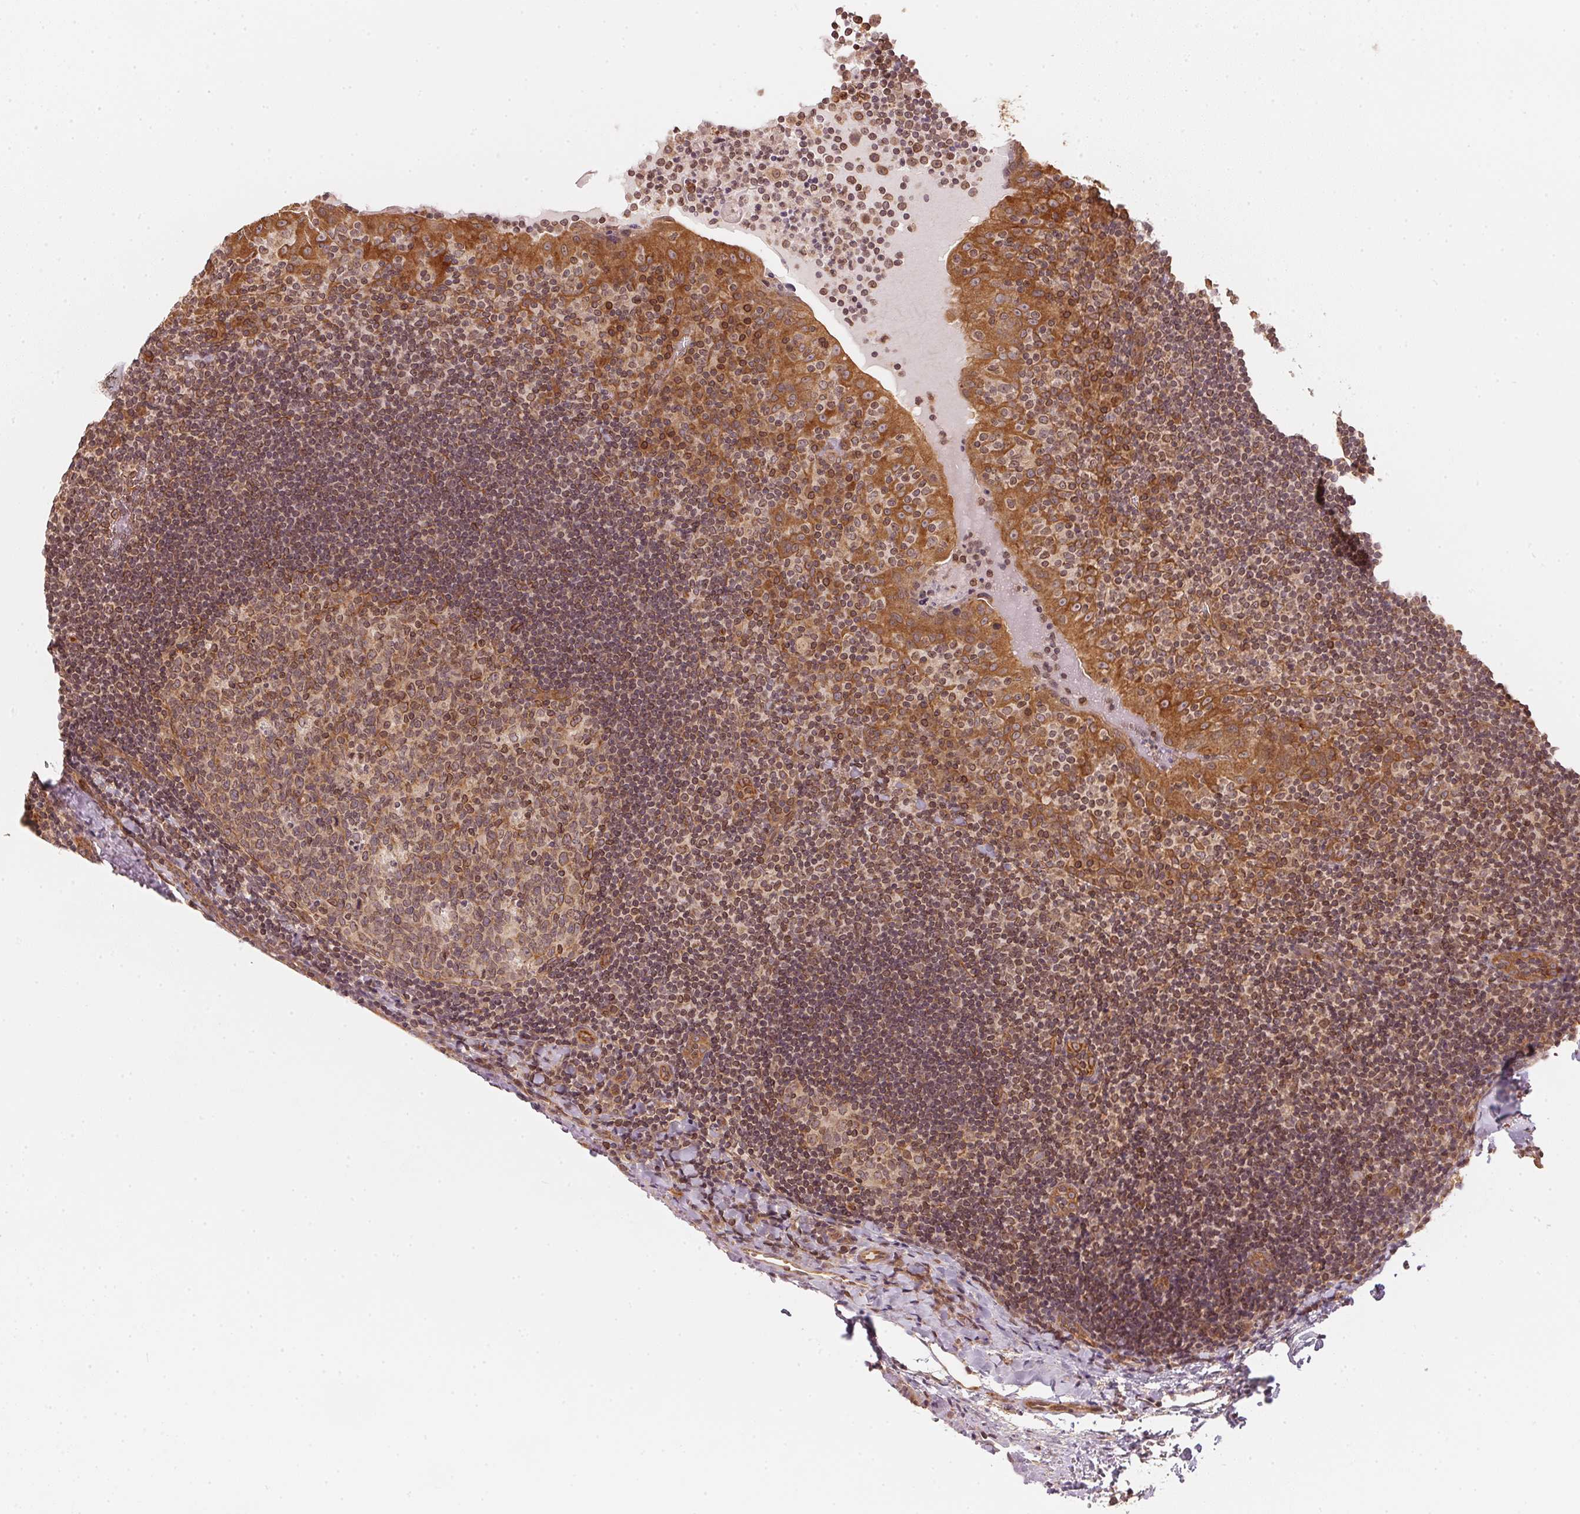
{"staining": {"intensity": "moderate", "quantity": "25%-75%", "location": "cytoplasmic/membranous"}, "tissue": "tonsil", "cell_type": "Germinal center cells", "image_type": "normal", "snomed": [{"axis": "morphology", "description": "Normal tissue, NOS"}, {"axis": "topography", "description": "Tonsil"}], "caption": "Protein analysis of normal tonsil reveals moderate cytoplasmic/membranous staining in approximately 25%-75% of germinal center cells.", "gene": "STRN4", "patient": {"sex": "male", "age": 17}}